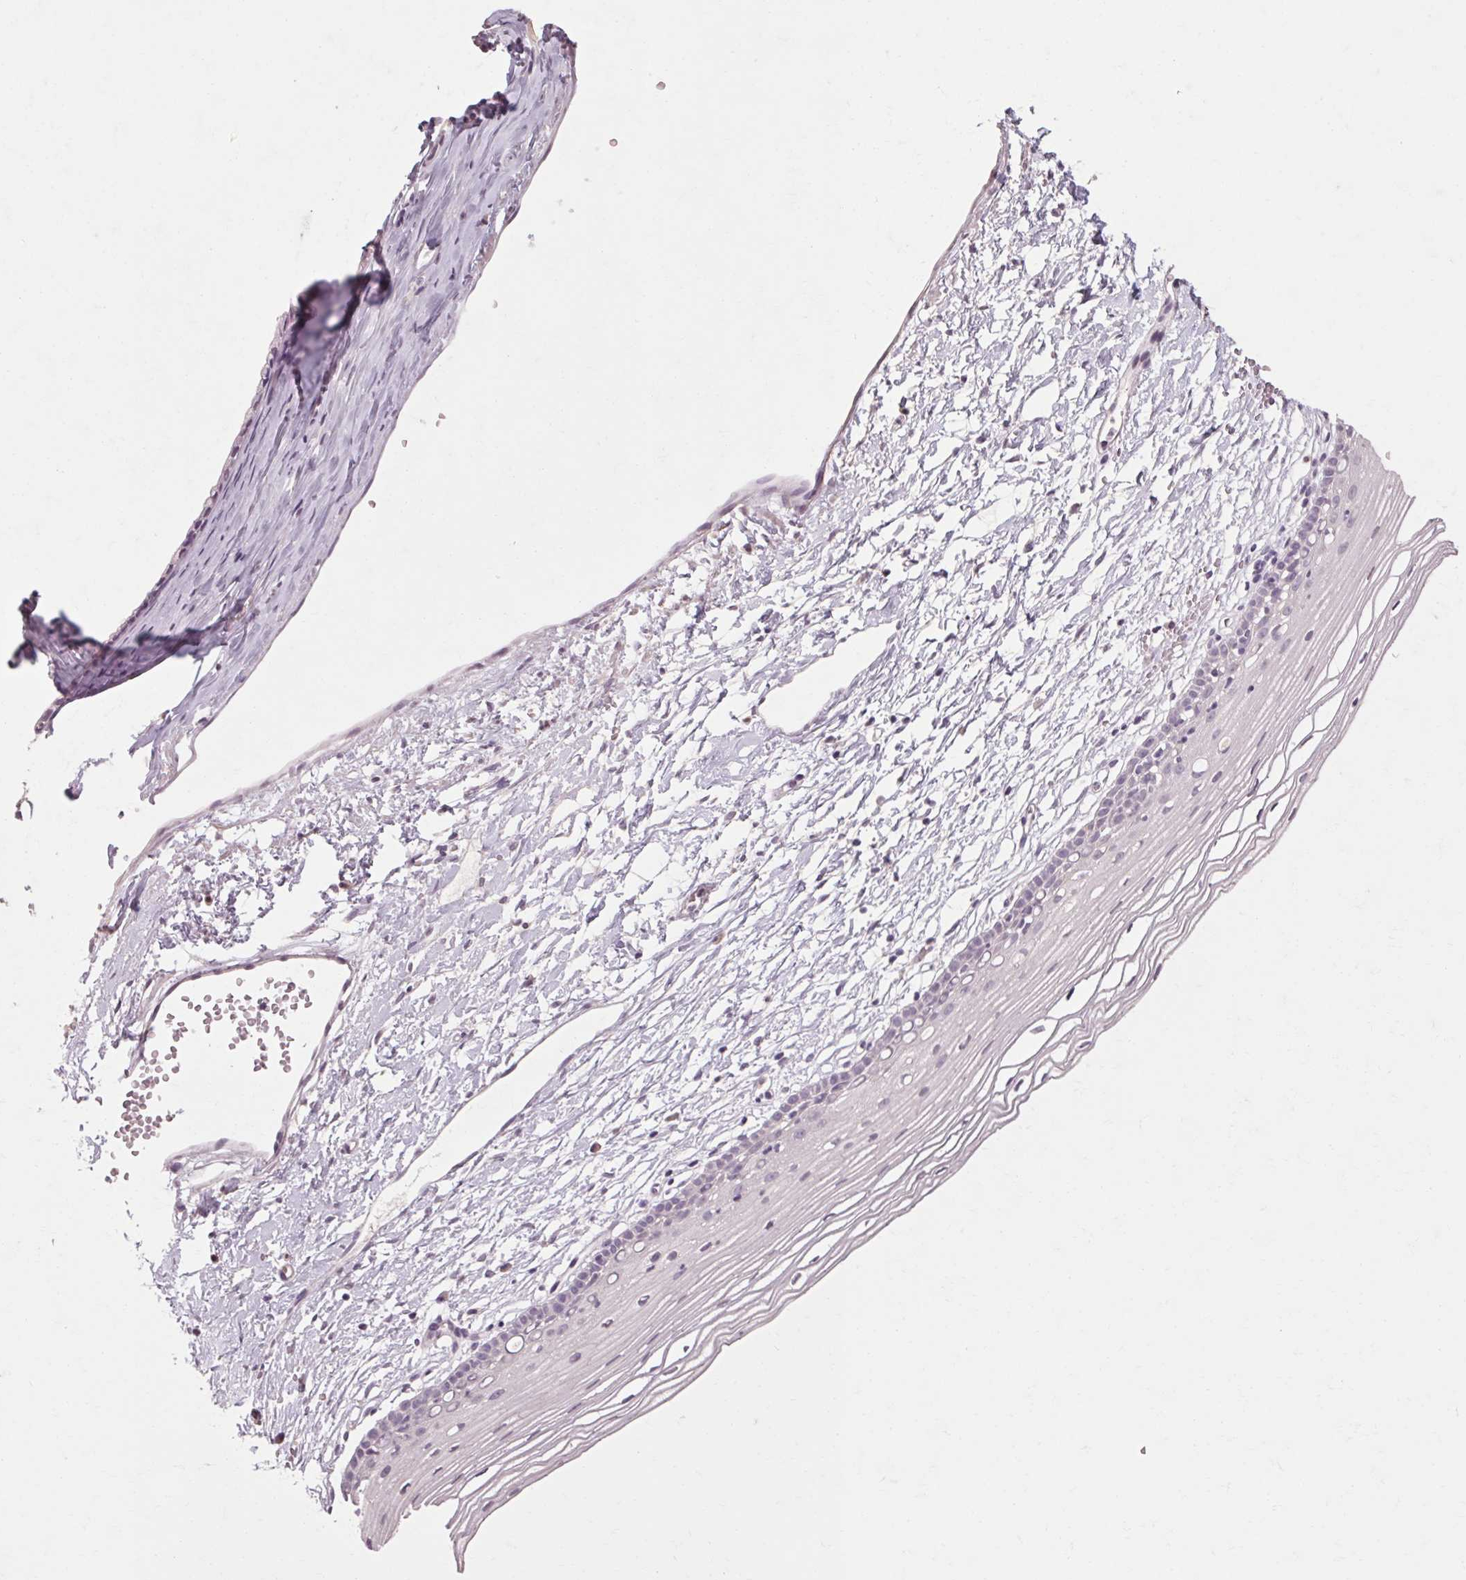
{"staining": {"intensity": "negative", "quantity": "none", "location": "none"}, "tissue": "cervix", "cell_type": "Glandular cells", "image_type": "normal", "snomed": [{"axis": "morphology", "description": "Normal tissue, NOS"}, {"axis": "topography", "description": "Cervix"}], "caption": "Cervix was stained to show a protein in brown. There is no significant positivity in glandular cells.", "gene": "POMC", "patient": {"sex": "female", "age": 40}}